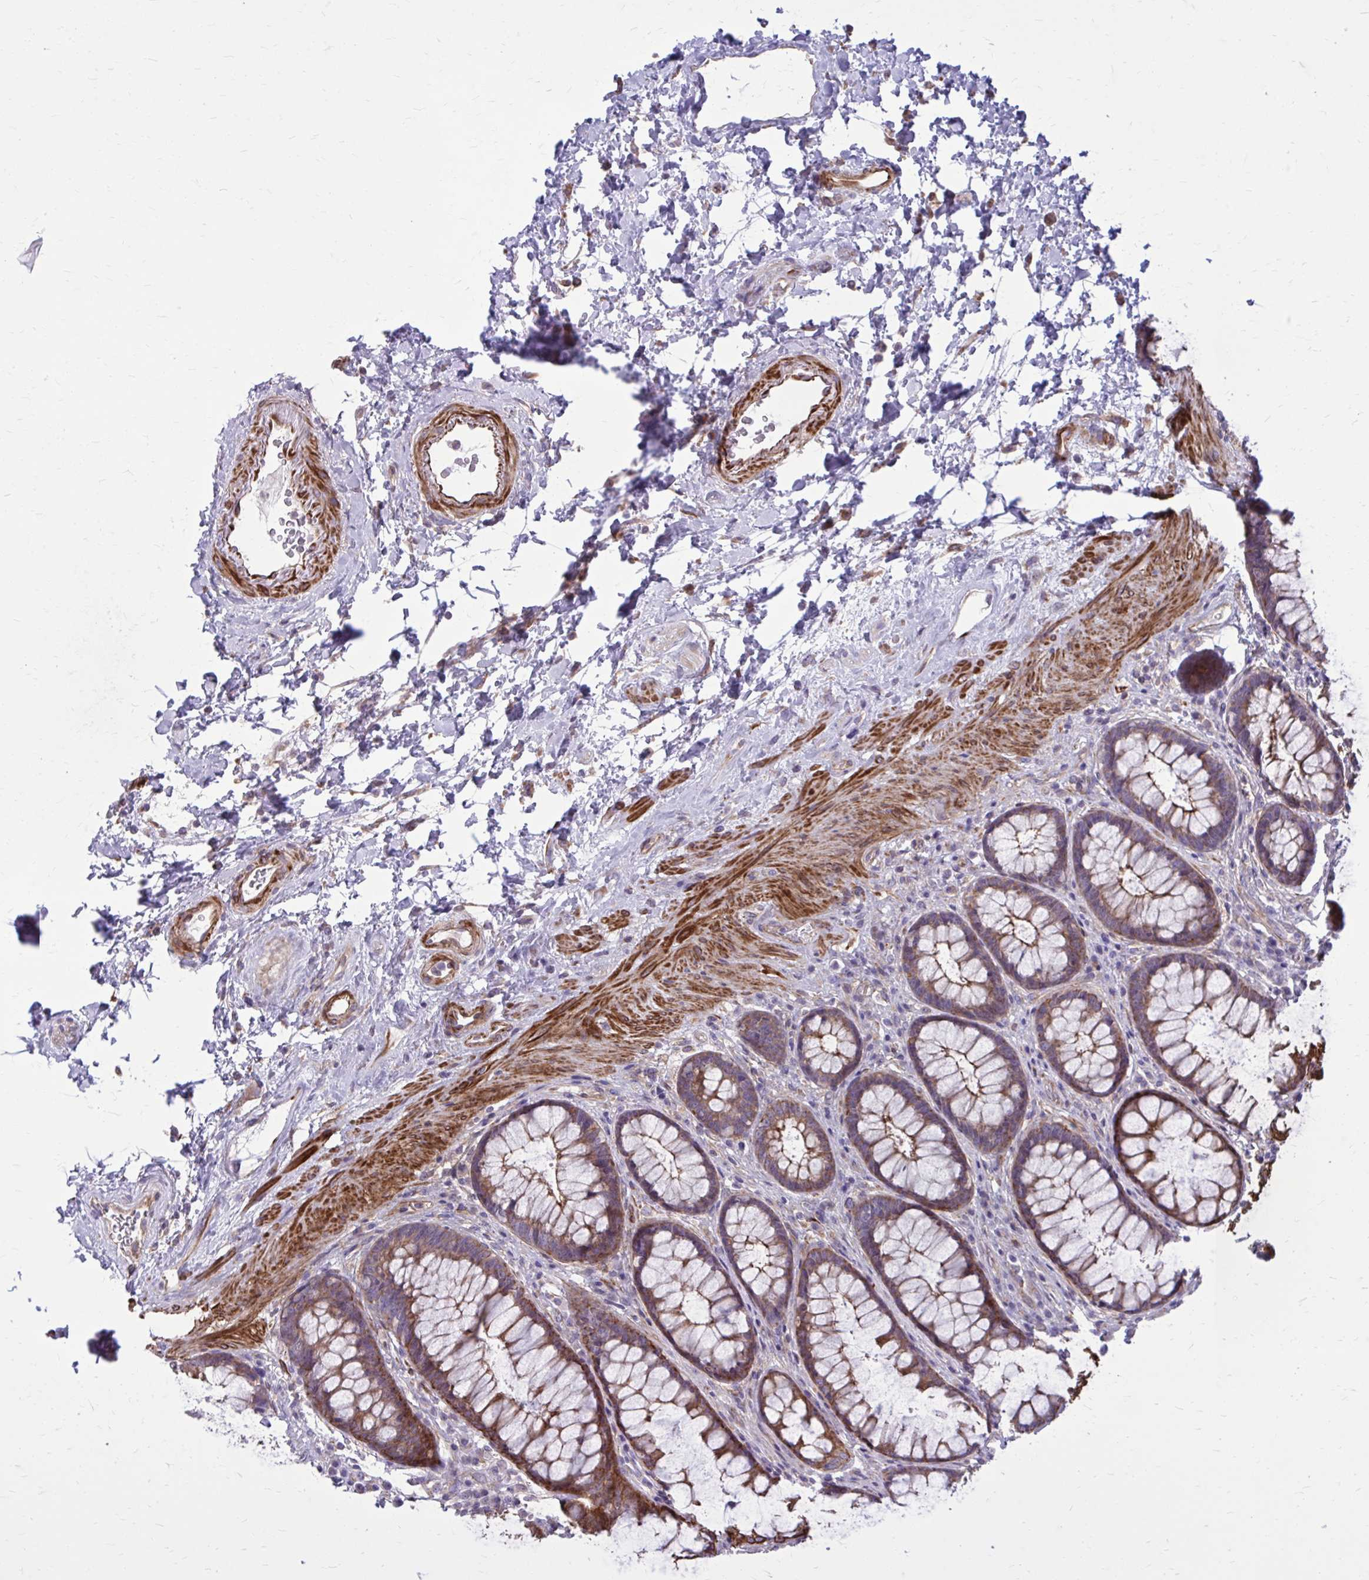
{"staining": {"intensity": "strong", "quantity": "25%-75%", "location": "cytoplasmic/membranous"}, "tissue": "rectum", "cell_type": "Glandular cells", "image_type": "normal", "snomed": [{"axis": "morphology", "description": "Normal tissue, NOS"}, {"axis": "topography", "description": "Rectum"}], "caption": "A brown stain shows strong cytoplasmic/membranous positivity of a protein in glandular cells of normal rectum. (brown staining indicates protein expression, while blue staining denotes nuclei).", "gene": "FAP", "patient": {"sex": "male", "age": 72}}